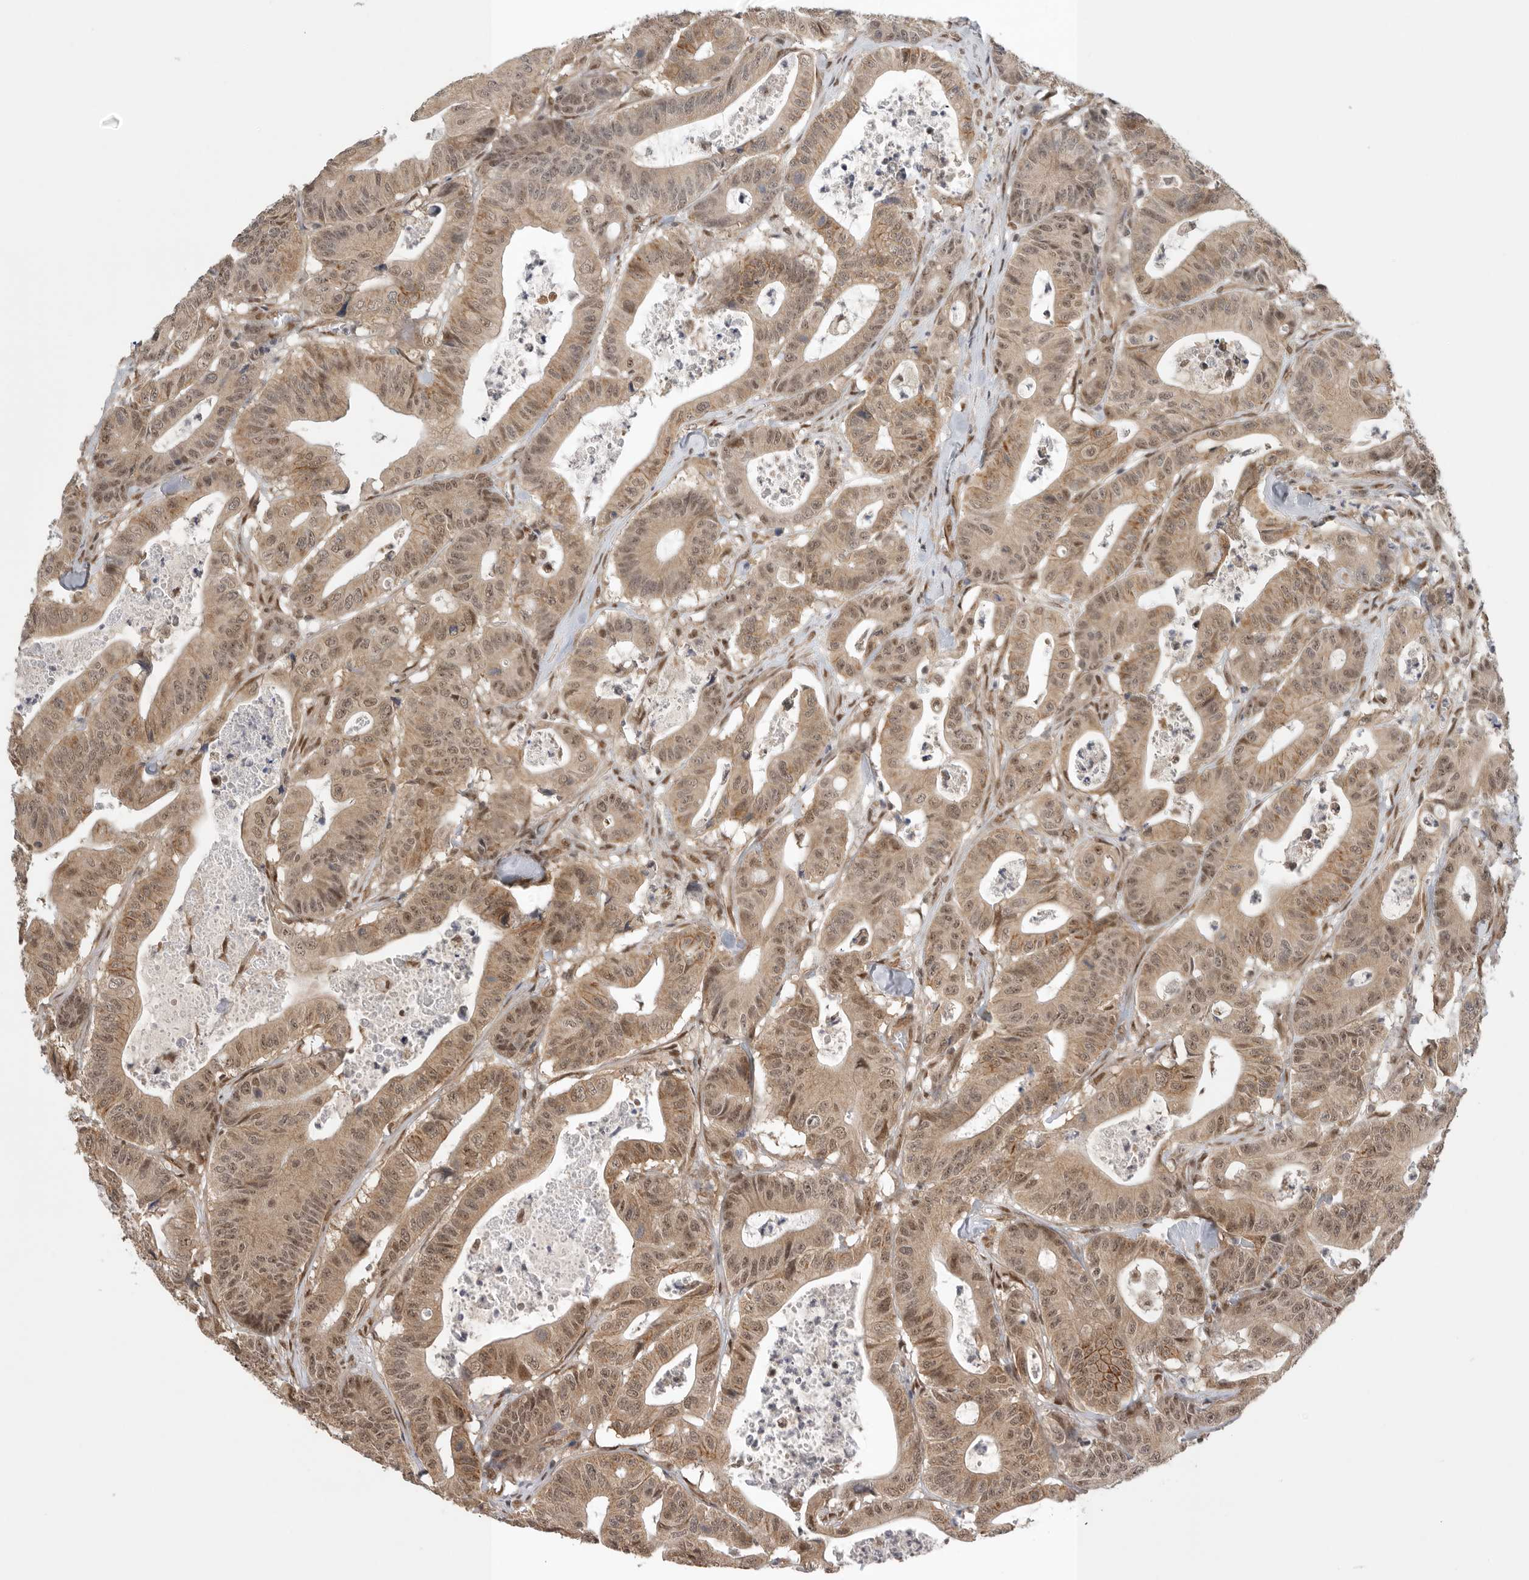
{"staining": {"intensity": "moderate", "quantity": ">75%", "location": "cytoplasmic/membranous,nuclear"}, "tissue": "colorectal cancer", "cell_type": "Tumor cells", "image_type": "cancer", "snomed": [{"axis": "morphology", "description": "Adenocarcinoma, NOS"}, {"axis": "topography", "description": "Colon"}], "caption": "The histopathology image reveals staining of colorectal cancer (adenocarcinoma), revealing moderate cytoplasmic/membranous and nuclear protein positivity (brown color) within tumor cells. (DAB IHC, brown staining for protein, blue staining for nuclei).", "gene": "VPS50", "patient": {"sex": "female", "age": 84}}